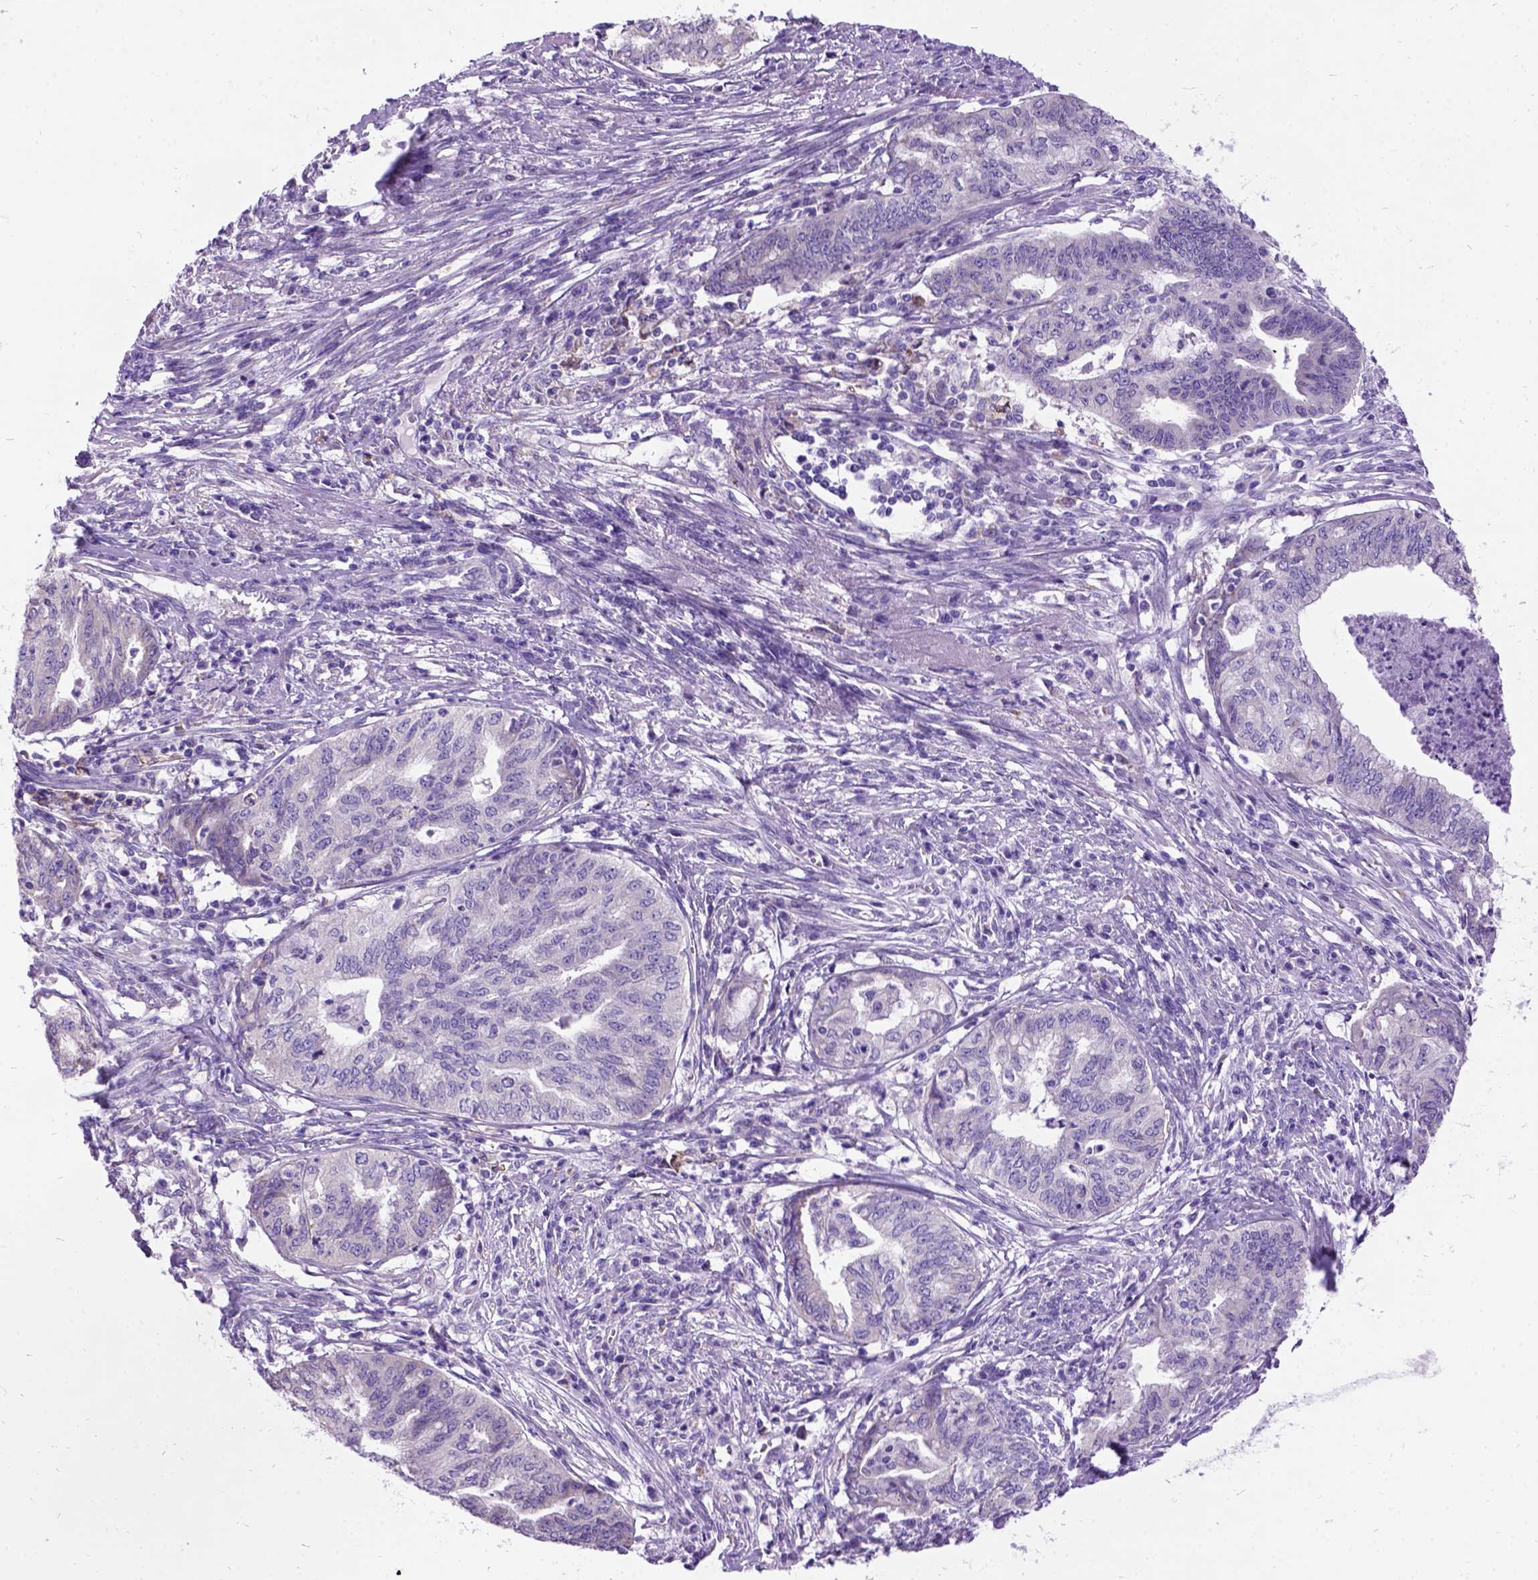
{"staining": {"intensity": "negative", "quantity": "none", "location": "none"}, "tissue": "endometrial cancer", "cell_type": "Tumor cells", "image_type": "cancer", "snomed": [{"axis": "morphology", "description": "Adenocarcinoma, NOS"}, {"axis": "topography", "description": "Endometrium"}], "caption": "This is a histopathology image of immunohistochemistry (IHC) staining of adenocarcinoma (endometrial), which shows no expression in tumor cells.", "gene": "CFAP54", "patient": {"sex": "female", "age": 79}}